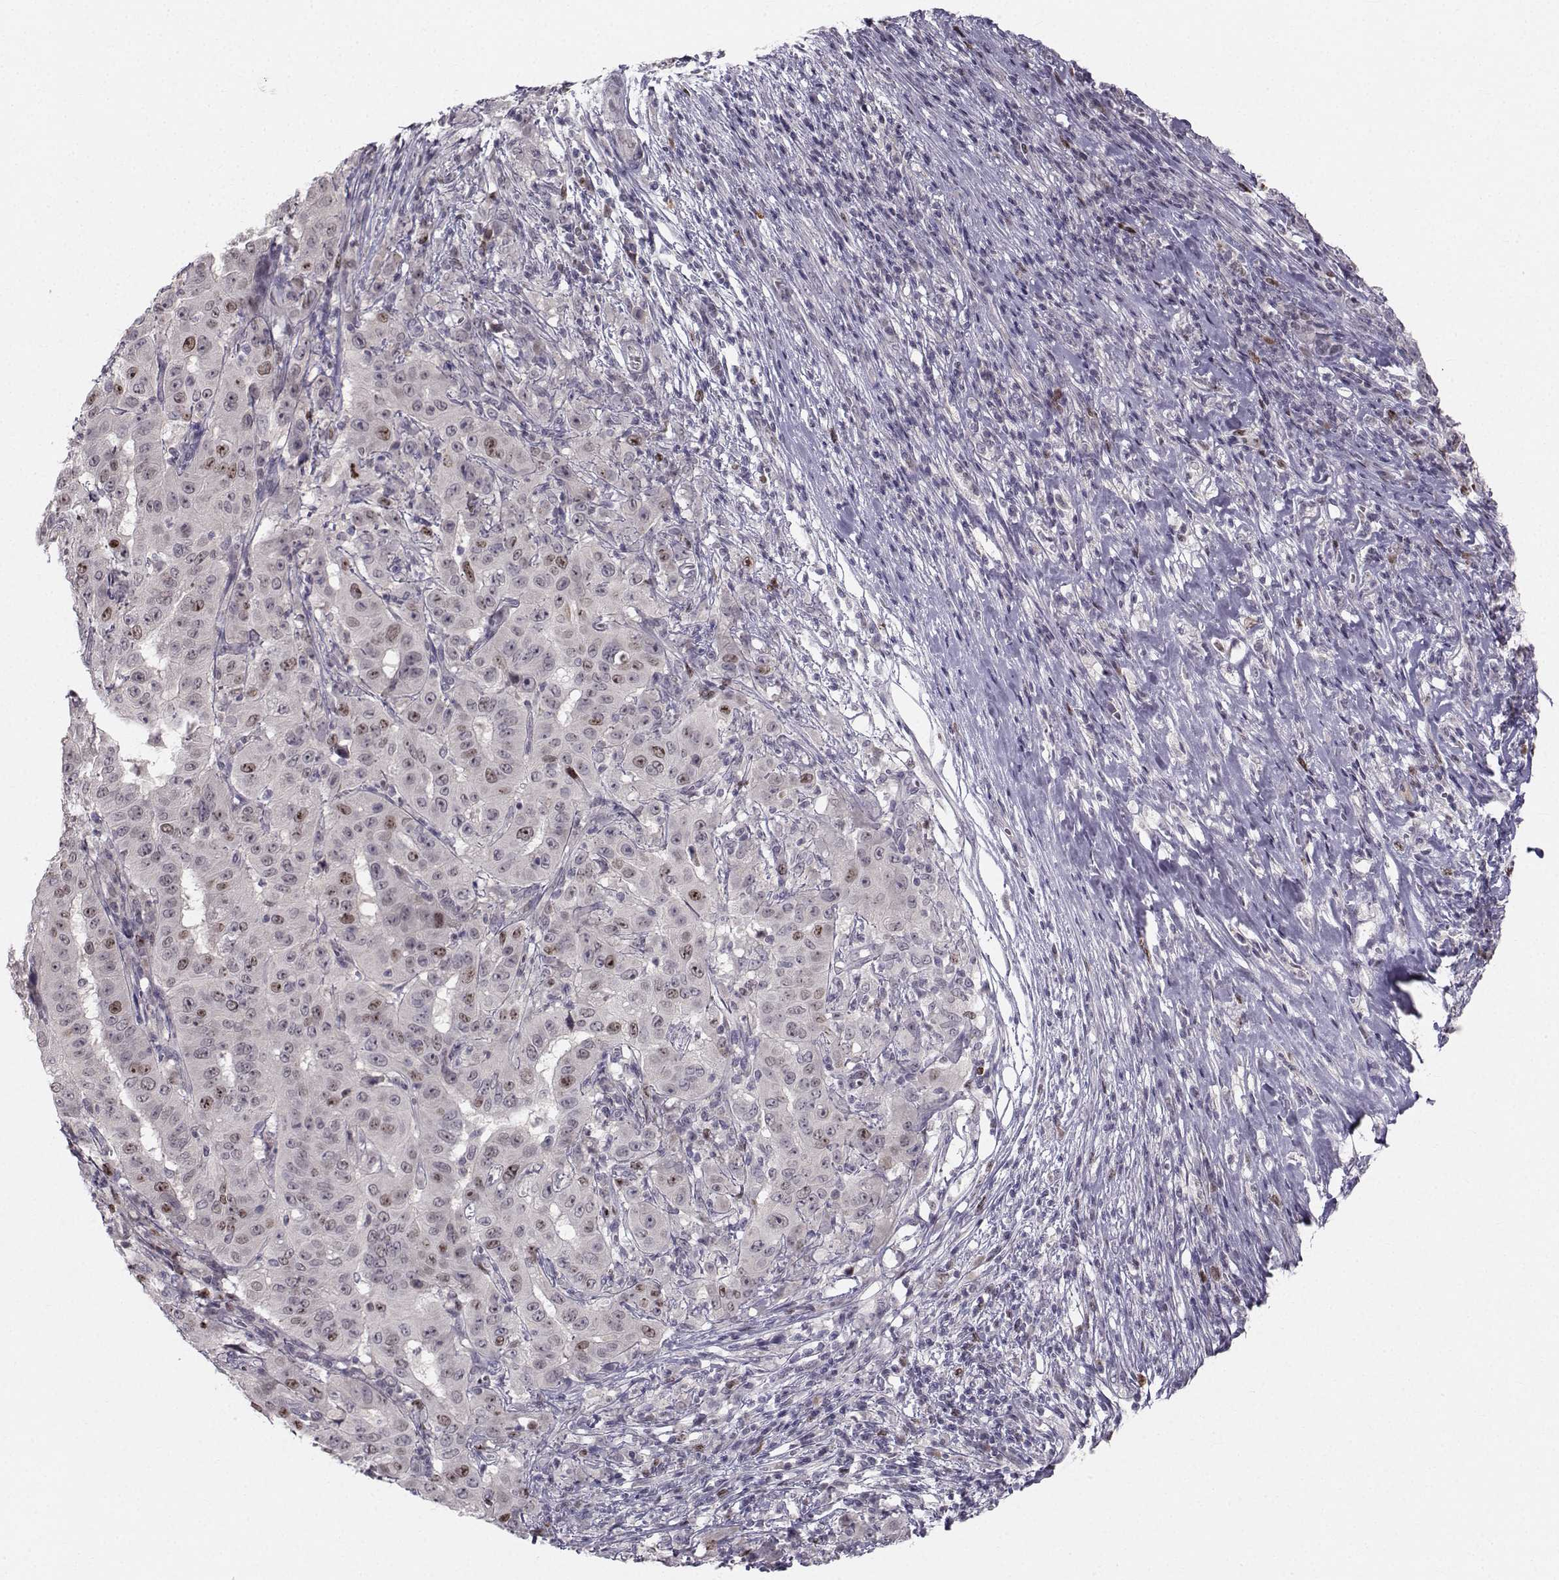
{"staining": {"intensity": "weak", "quantity": "<25%", "location": "nuclear"}, "tissue": "pancreatic cancer", "cell_type": "Tumor cells", "image_type": "cancer", "snomed": [{"axis": "morphology", "description": "Adenocarcinoma, NOS"}, {"axis": "topography", "description": "Pancreas"}], "caption": "Tumor cells show no significant expression in adenocarcinoma (pancreatic).", "gene": "LRP8", "patient": {"sex": "male", "age": 63}}